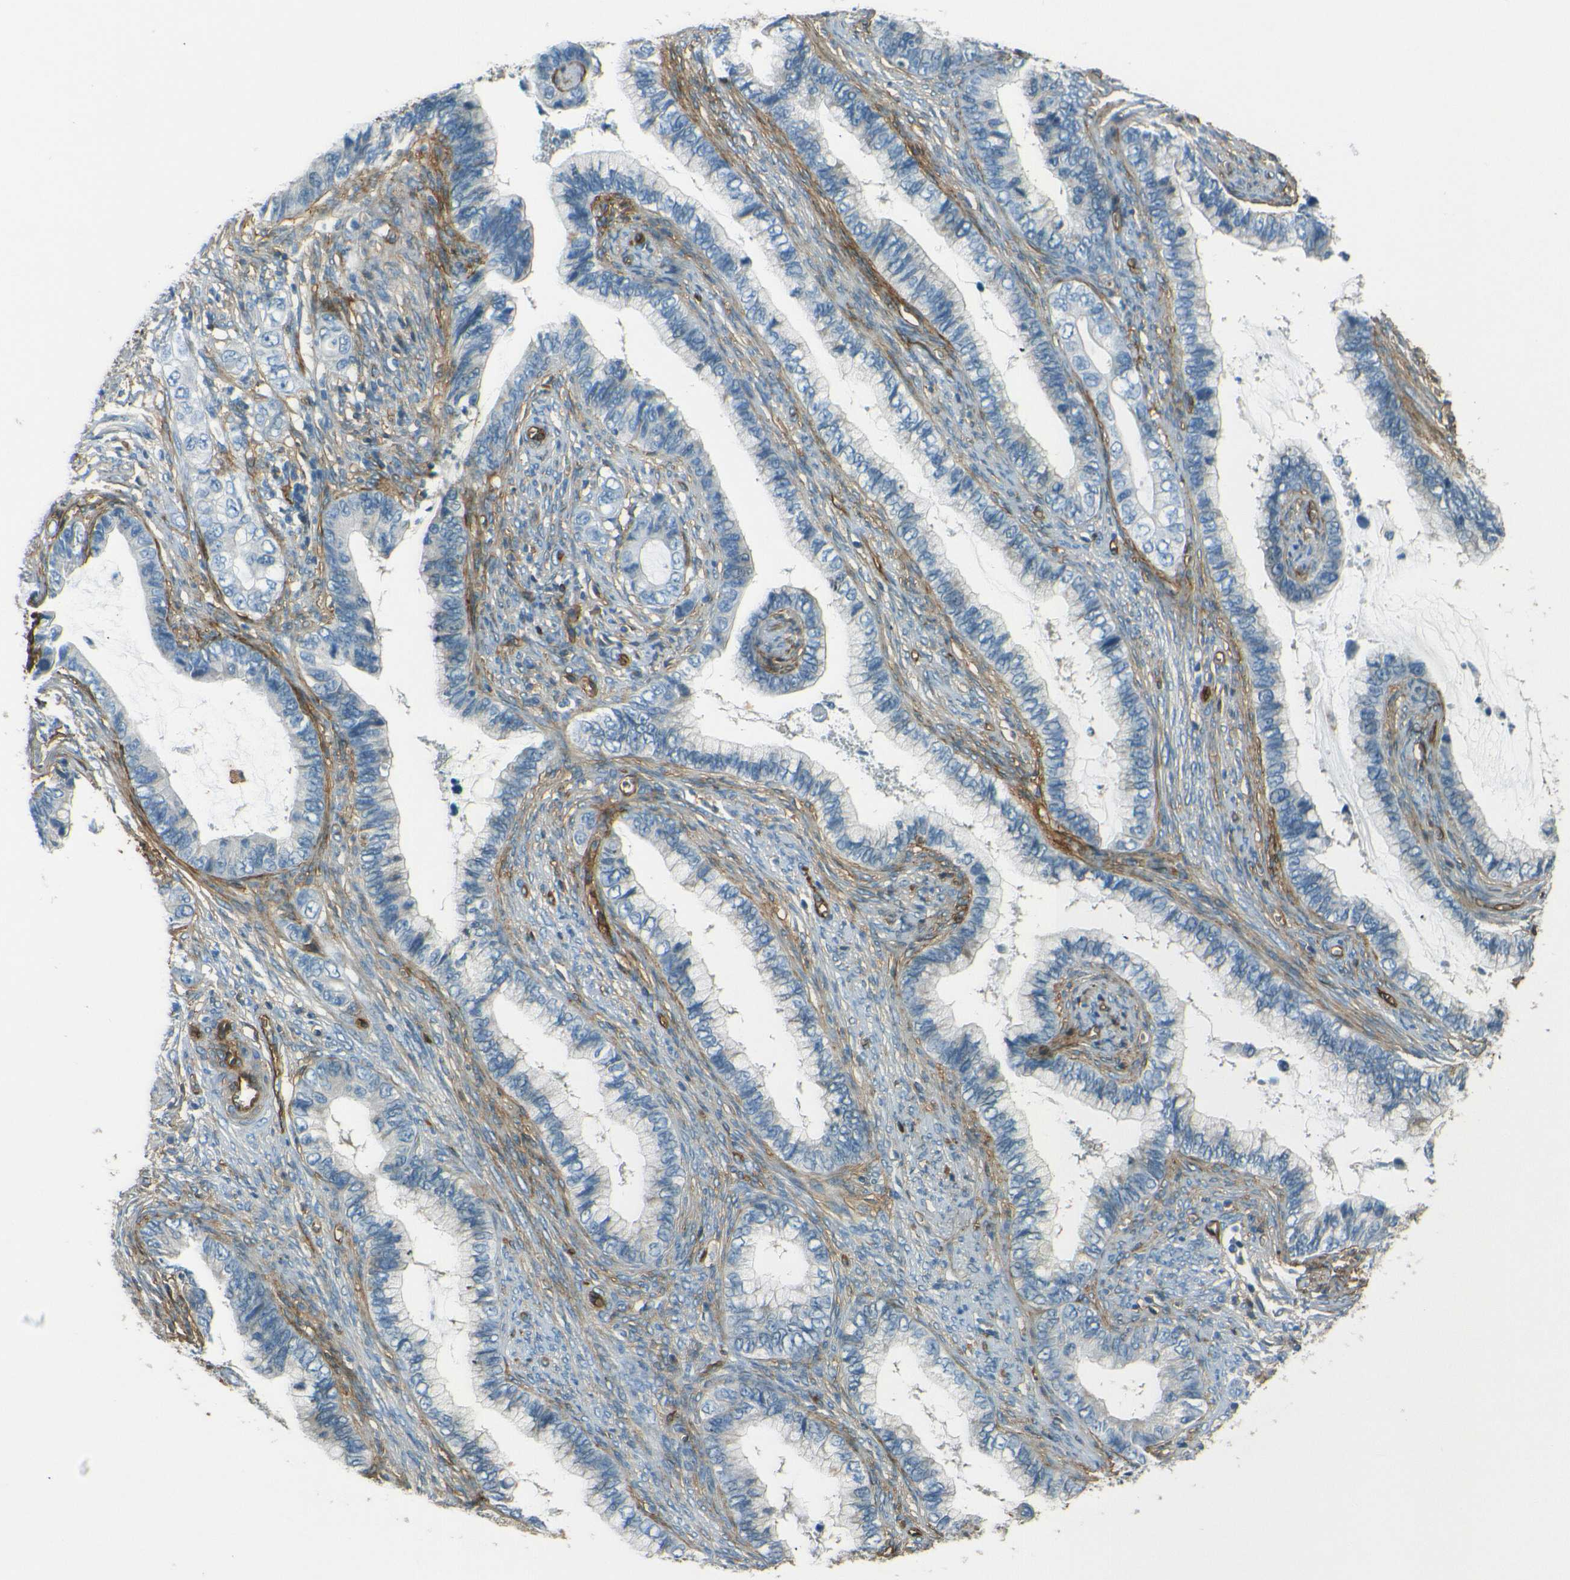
{"staining": {"intensity": "negative", "quantity": "none", "location": "none"}, "tissue": "cervical cancer", "cell_type": "Tumor cells", "image_type": "cancer", "snomed": [{"axis": "morphology", "description": "Adenocarcinoma, NOS"}, {"axis": "topography", "description": "Cervix"}], "caption": "A photomicrograph of human cervical cancer is negative for staining in tumor cells.", "gene": "ENTPD1", "patient": {"sex": "female", "age": 44}}